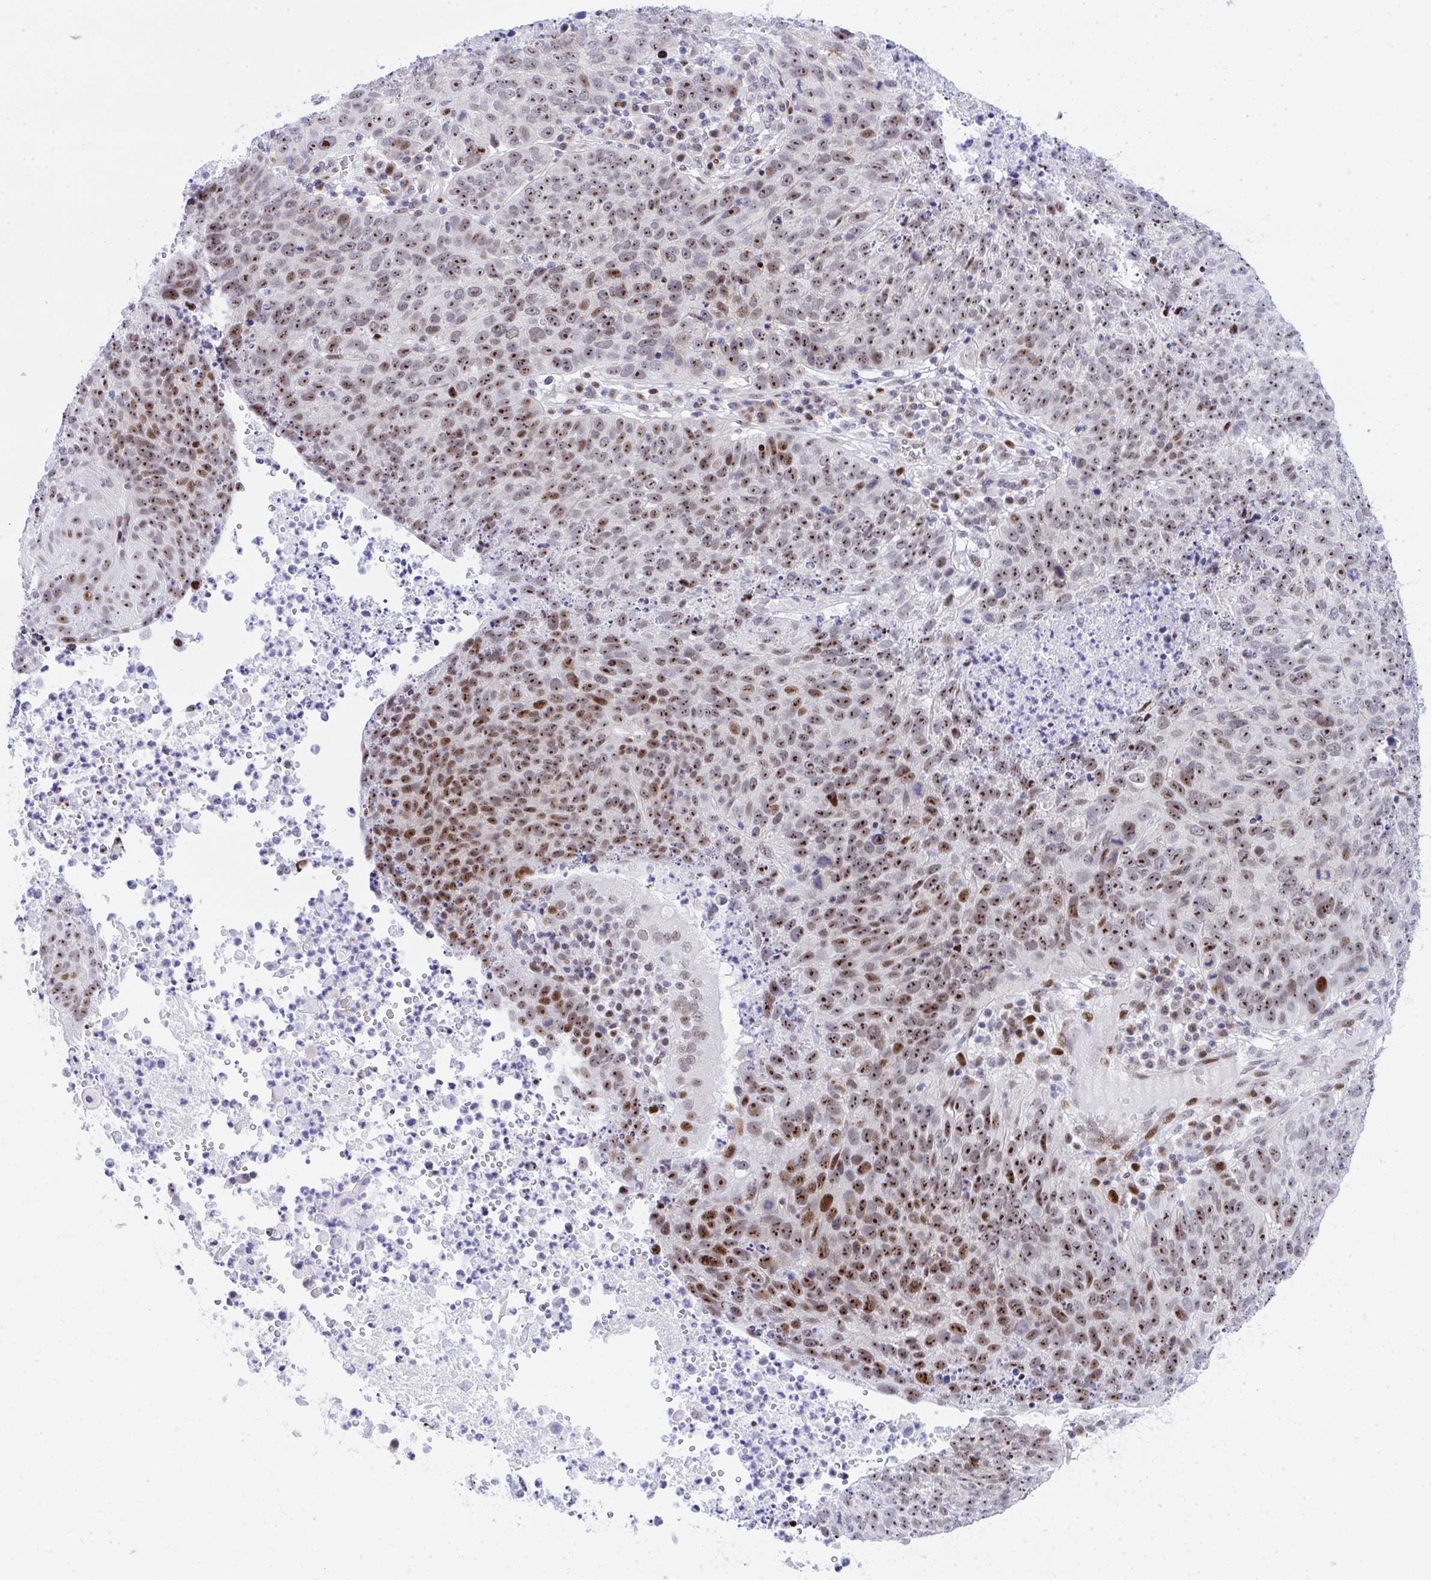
{"staining": {"intensity": "moderate", "quantity": ">75%", "location": "nuclear"}, "tissue": "lung cancer", "cell_type": "Tumor cells", "image_type": "cancer", "snomed": [{"axis": "morphology", "description": "Squamous cell carcinoma, NOS"}, {"axis": "topography", "description": "Lung"}], "caption": "Immunohistochemical staining of lung cancer exhibits medium levels of moderate nuclear protein positivity in about >75% of tumor cells.", "gene": "GLDN", "patient": {"sex": "male", "age": 63}}